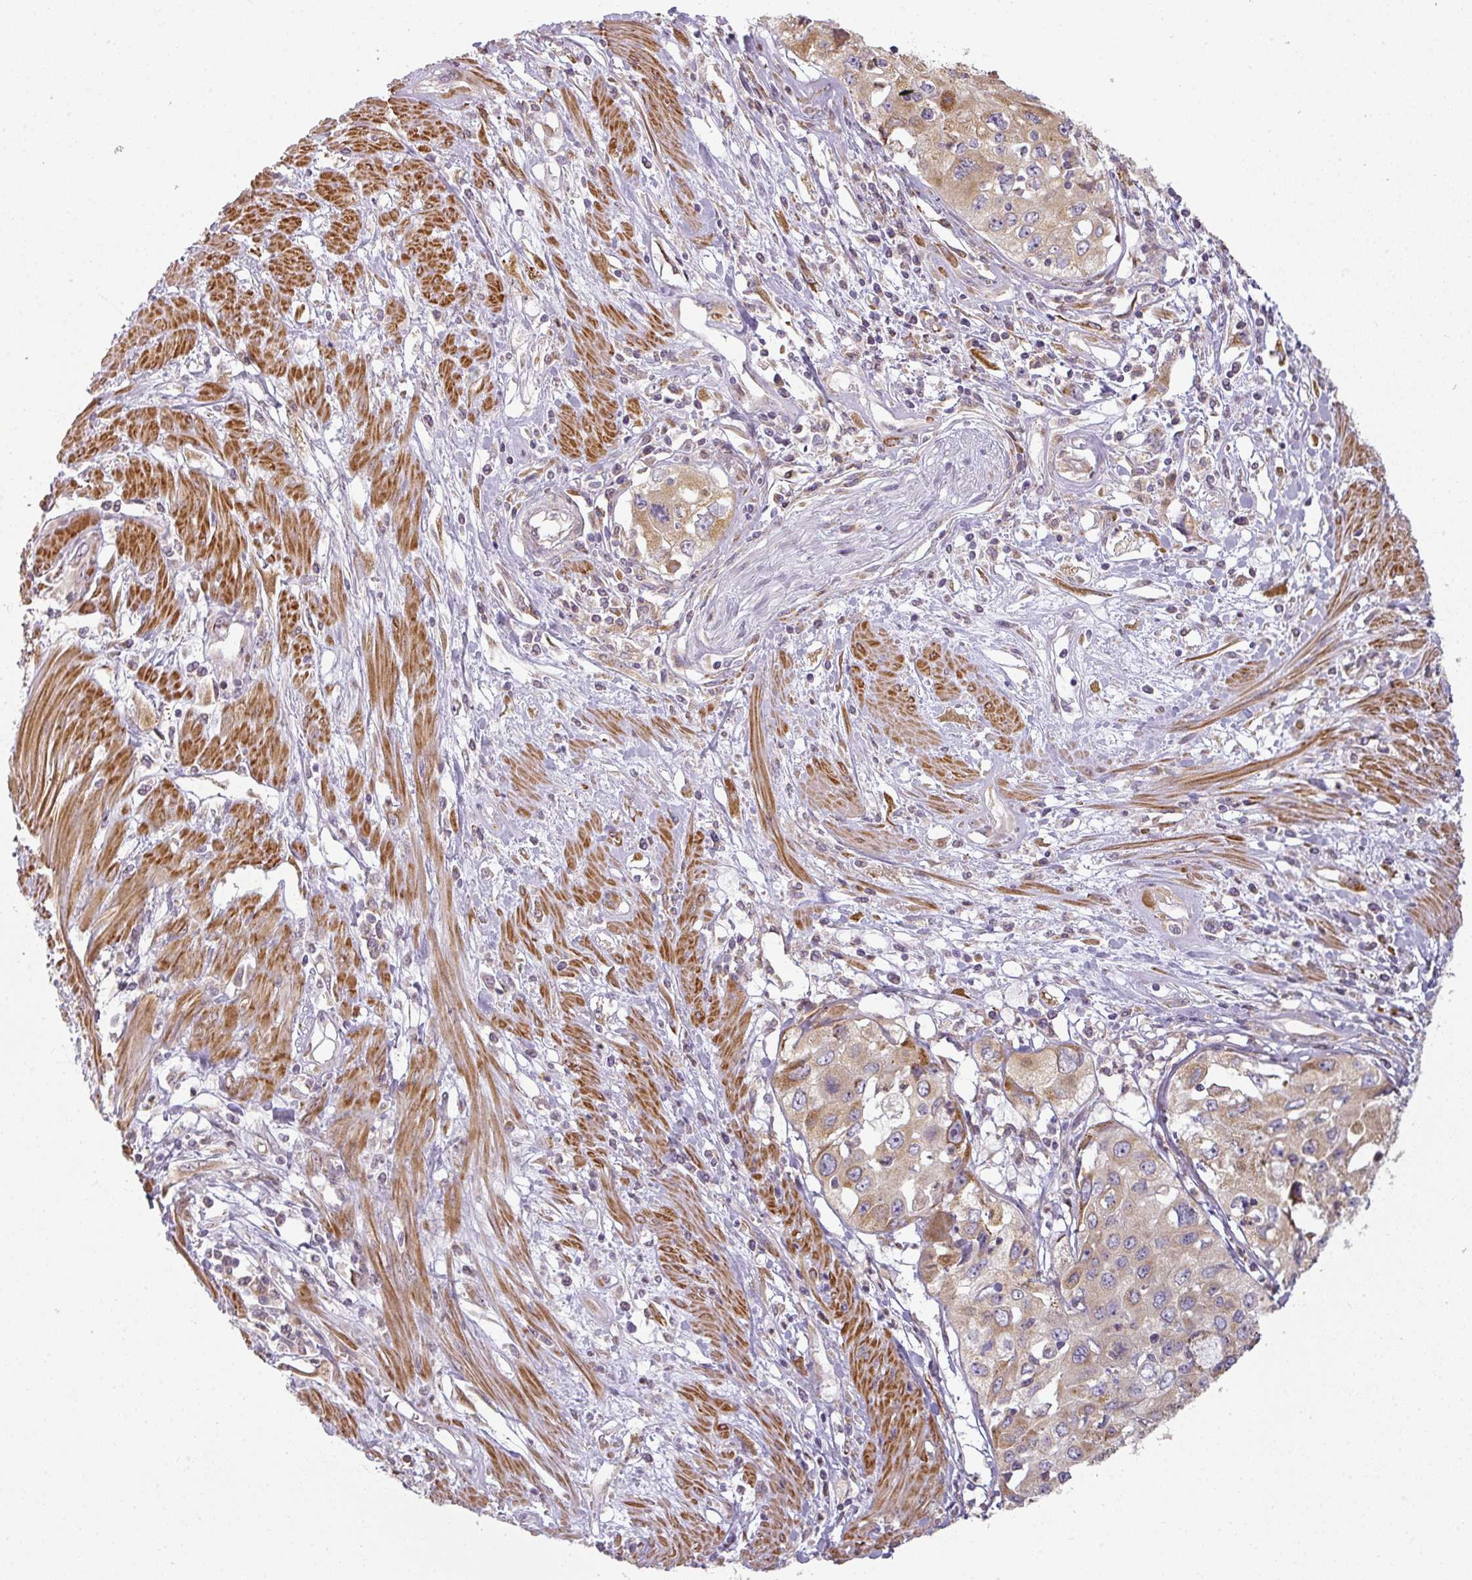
{"staining": {"intensity": "moderate", "quantity": "25%-75%", "location": "cytoplasmic/membranous"}, "tissue": "cervical cancer", "cell_type": "Tumor cells", "image_type": "cancer", "snomed": [{"axis": "morphology", "description": "Squamous cell carcinoma, NOS"}, {"axis": "topography", "description": "Cervix"}], "caption": "IHC of human squamous cell carcinoma (cervical) exhibits medium levels of moderate cytoplasmic/membranous positivity in about 25%-75% of tumor cells. (DAB (3,3'-diaminobenzidine) = brown stain, brightfield microscopy at high magnification).", "gene": "CCDC144A", "patient": {"sex": "female", "age": 31}}